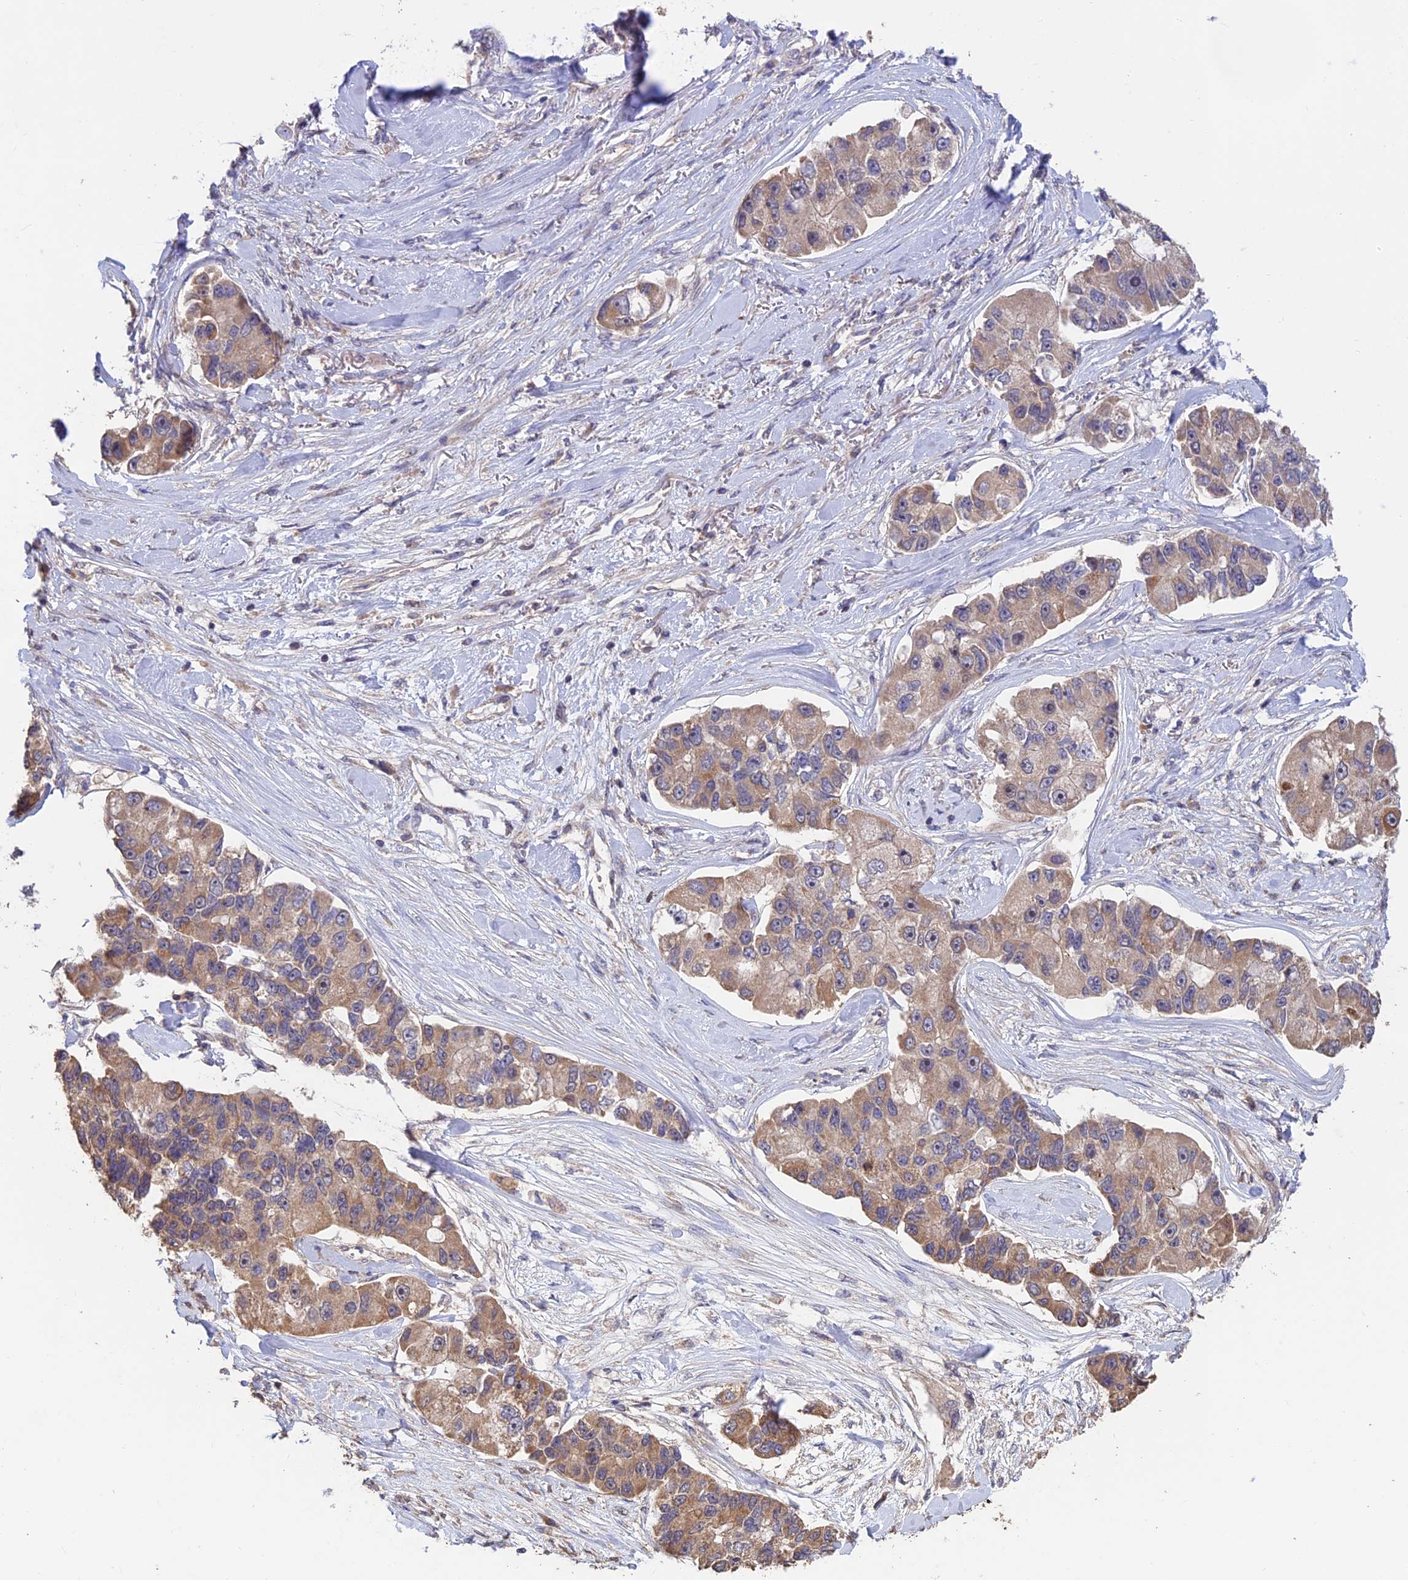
{"staining": {"intensity": "moderate", "quantity": ">75%", "location": "cytoplasmic/membranous"}, "tissue": "lung cancer", "cell_type": "Tumor cells", "image_type": "cancer", "snomed": [{"axis": "morphology", "description": "Adenocarcinoma, NOS"}, {"axis": "topography", "description": "Lung"}], "caption": "Immunohistochemical staining of adenocarcinoma (lung) demonstrates medium levels of moderate cytoplasmic/membranous staining in about >75% of tumor cells.", "gene": "SHISA5", "patient": {"sex": "female", "age": 54}}